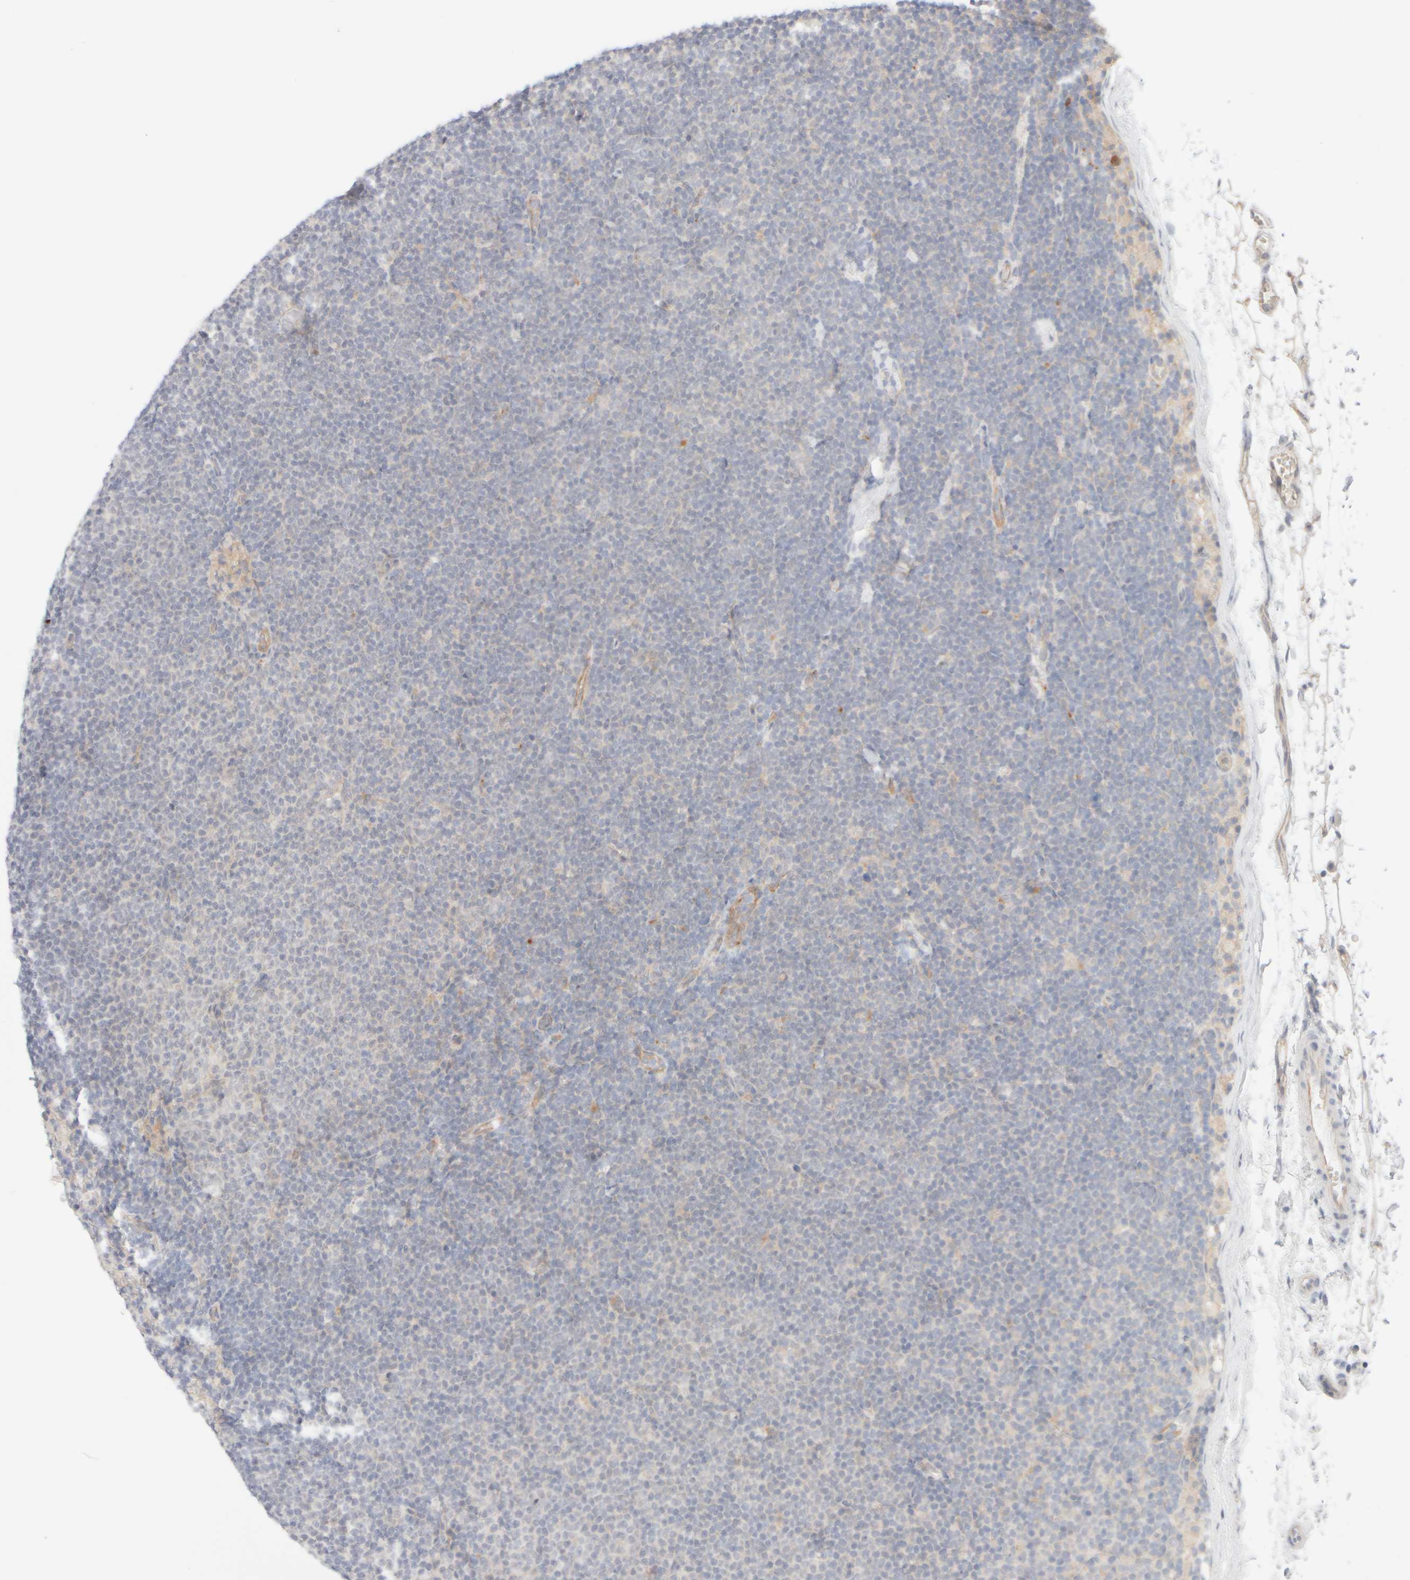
{"staining": {"intensity": "negative", "quantity": "none", "location": "none"}, "tissue": "lymphoma", "cell_type": "Tumor cells", "image_type": "cancer", "snomed": [{"axis": "morphology", "description": "Malignant lymphoma, non-Hodgkin's type, Low grade"}, {"axis": "topography", "description": "Lymph node"}], "caption": "There is no significant expression in tumor cells of lymphoma.", "gene": "UNC13B", "patient": {"sex": "female", "age": 53}}